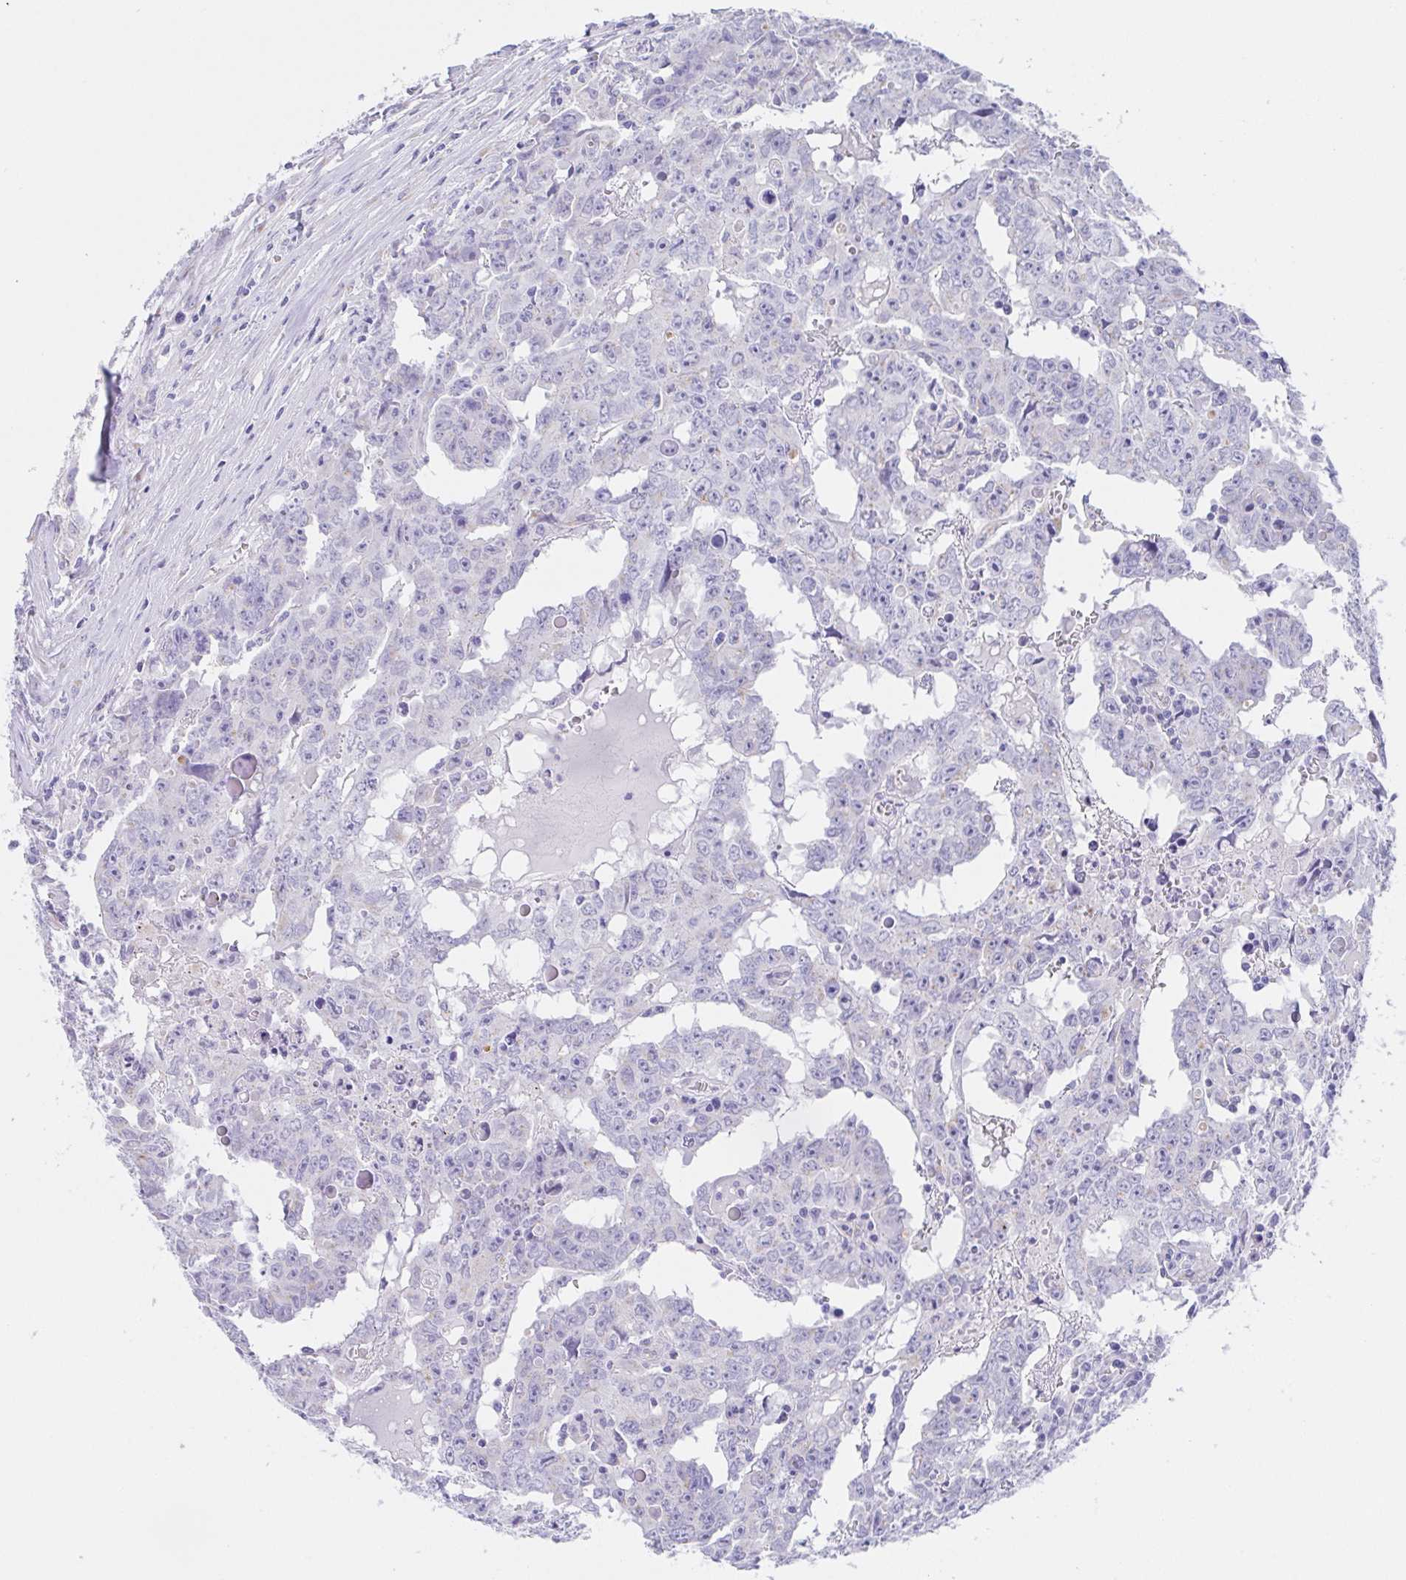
{"staining": {"intensity": "negative", "quantity": "none", "location": "none"}, "tissue": "testis cancer", "cell_type": "Tumor cells", "image_type": "cancer", "snomed": [{"axis": "morphology", "description": "Carcinoma, Embryonal, NOS"}, {"axis": "topography", "description": "Testis"}], "caption": "IHC of human embryonal carcinoma (testis) exhibits no positivity in tumor cells.", "gene": "SCG3", "patient": {"sex": "male", "age": 22}}